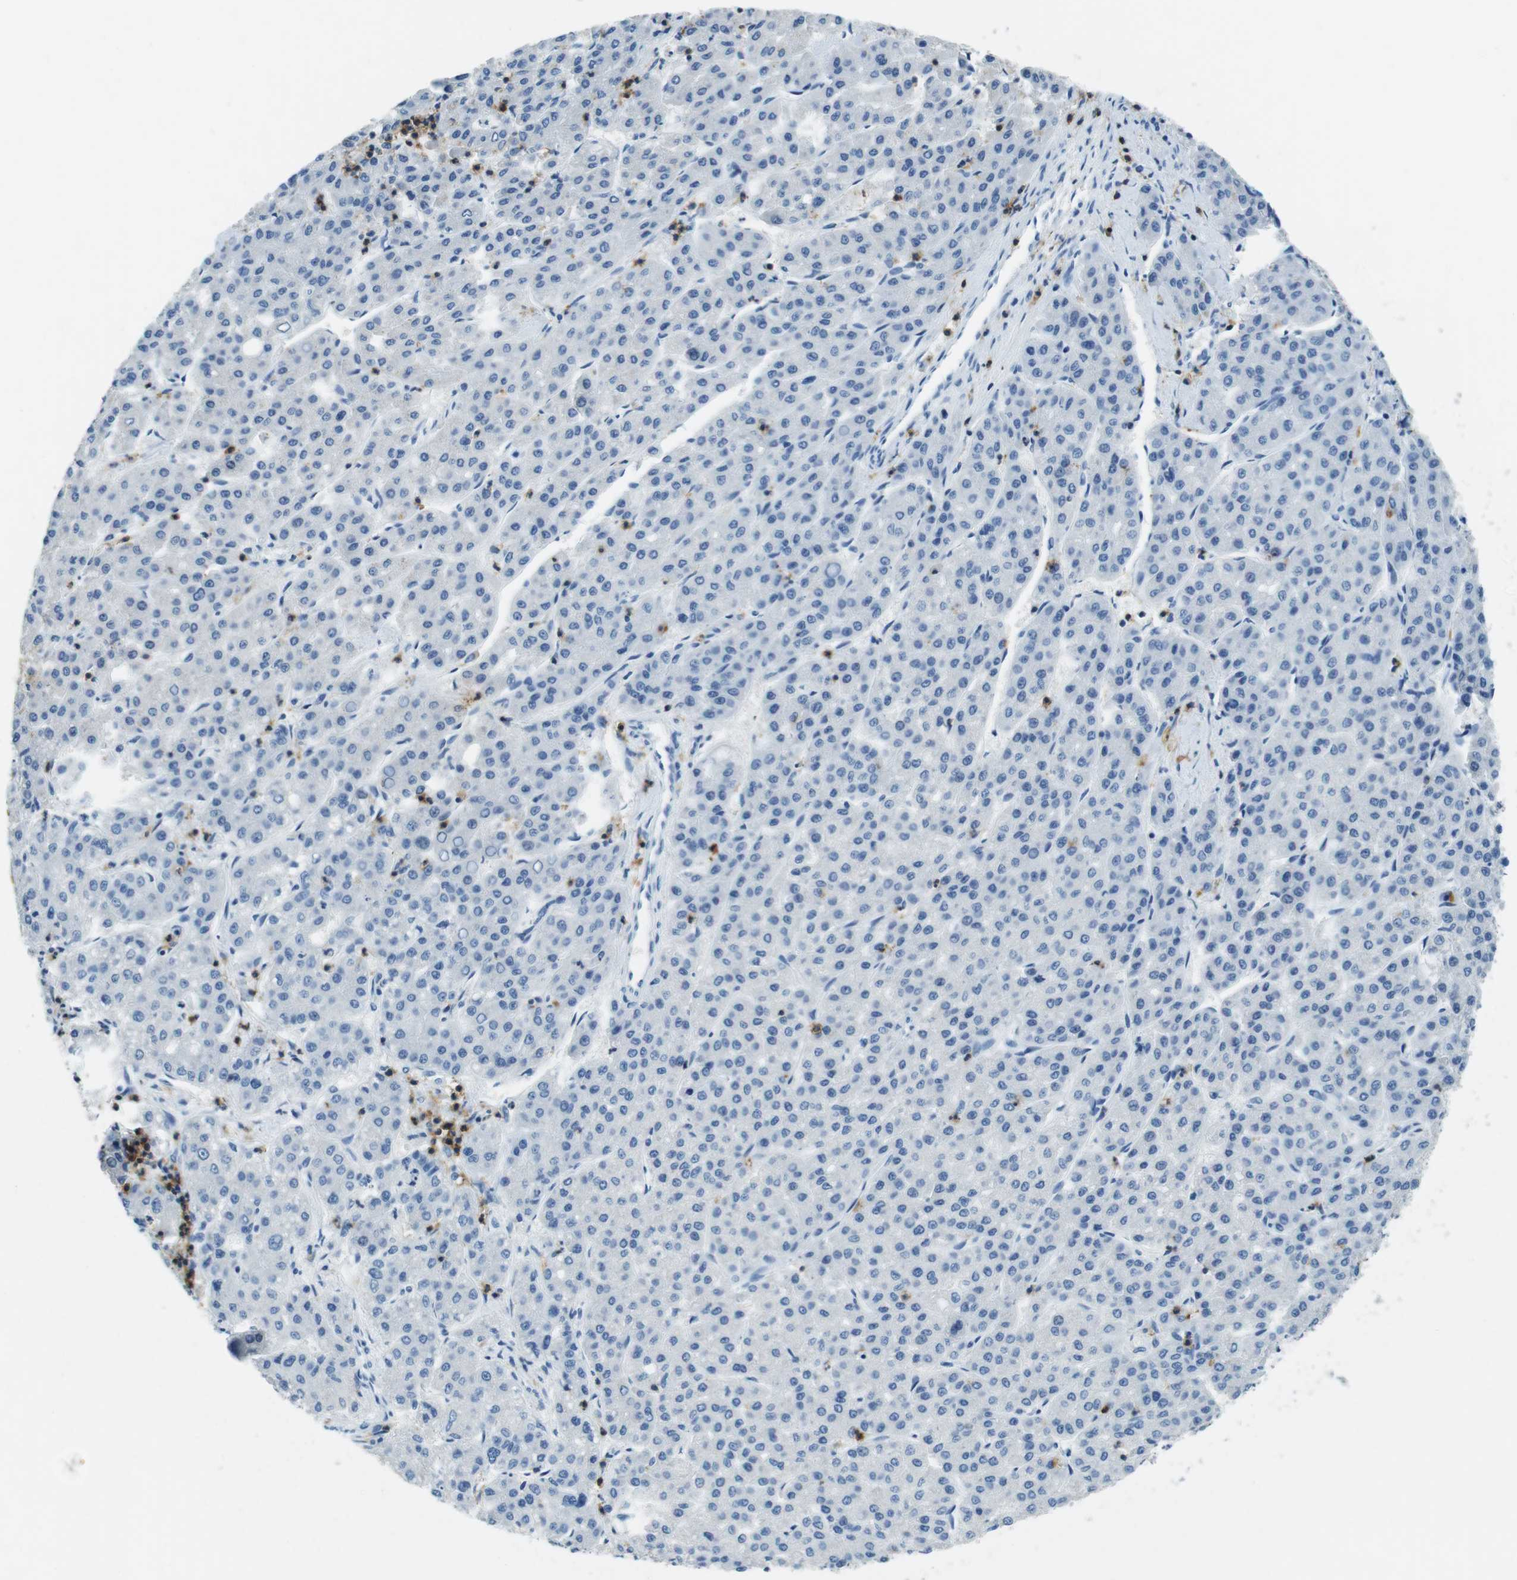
{"staining": {"intensity": "negative", "quantity": "none", "location": "none"}, "tissue": "liver cancer", "cell_type": "Tumor cells", "image_type": "cancer", "snomed": [{"axis": "morphology", "description": "Carcinoma, Hepatocellular, NOS"}, {"axis": "topography", "description": "Liver"}], "caption": "Protein analysis of liver hepatocellular carcinoma demonstrates no significant expression in tumor cells.", "gene": "LAT", "patient": {"sex": "male", "age": 65}}